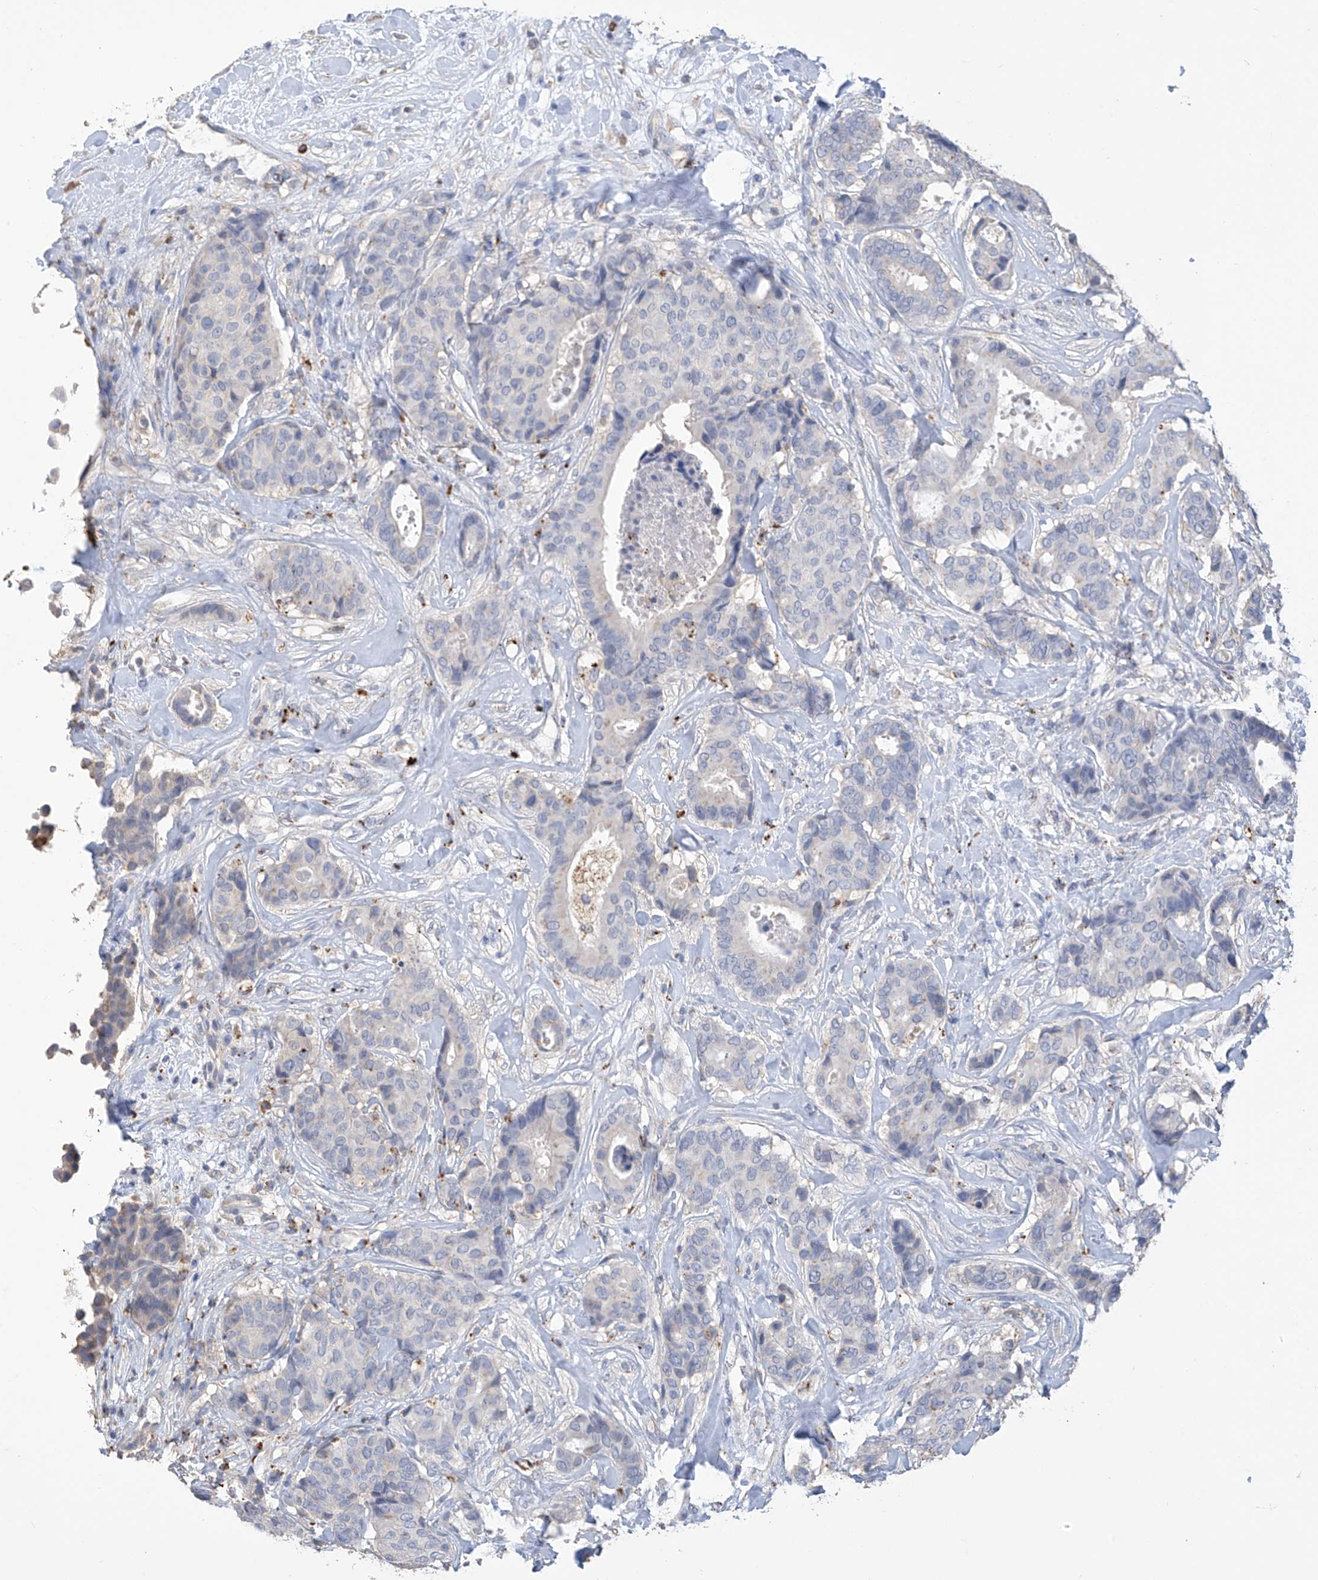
{"staining": {"intensity": "negative", "quantity": "none", "location": "none"}, "tissue": "breast cancer", "cell_type": "Tumor cells", "image_type": "cancer", "snomed": [{"axis": "morphology", "description": "Duct carcinoma"}, {"axis": "topography", "description": "Breast"}], "caption": "This is an IHC micrograph of human breast infiltrating ductal carcinoma. There is no positivity in tumor cells.", "gene": "OGT", "patient": {"sex": "female", "age": 75}}